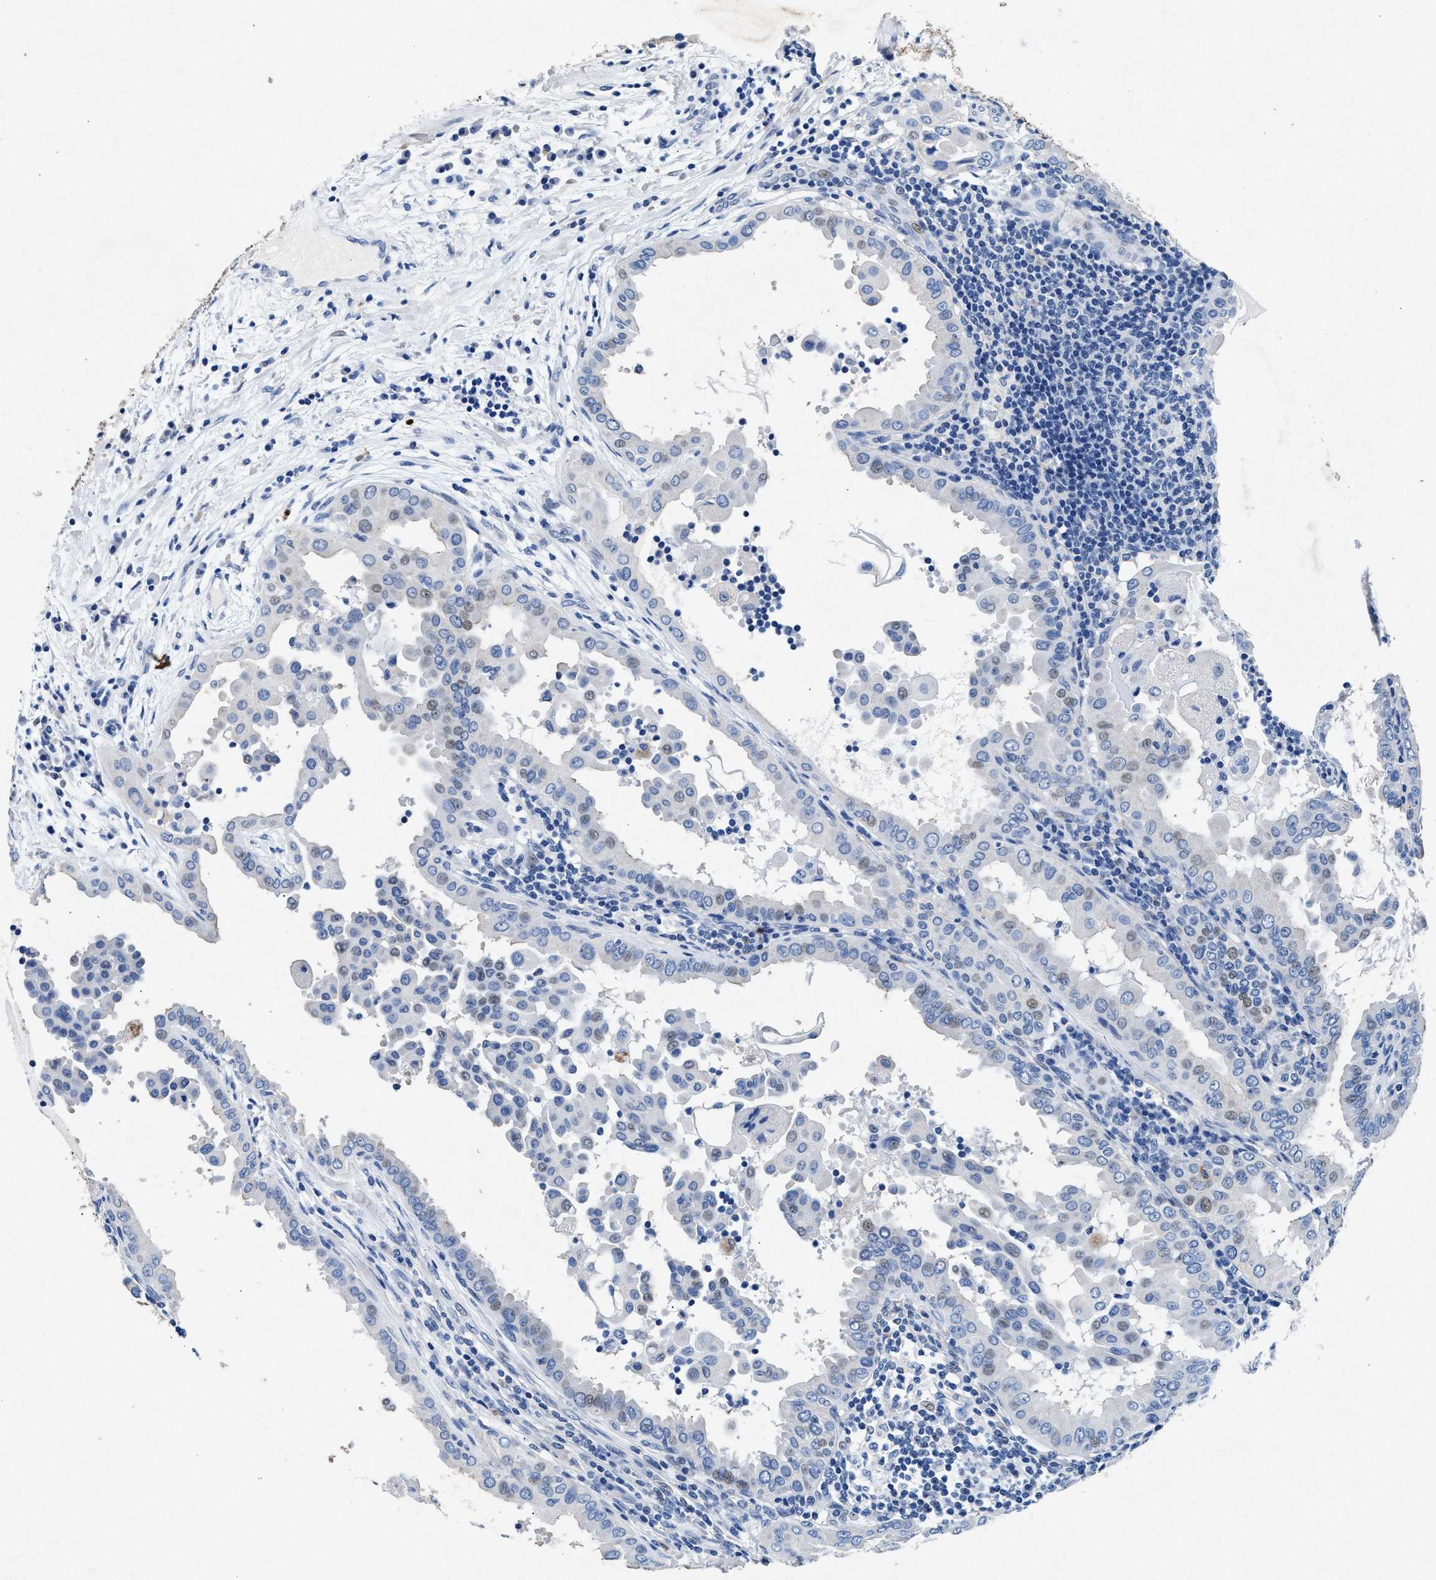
{"staining": {"intensity": "weak", "quantity": "<25%", "location": "nuclear"}, "tissue": "thyroid cancer", "cell_type": "Tumor cells", "image_type": "cancer", "snomed": [{"axis": "morphology", "description": "Papillary adenocarcinoma, NOS"}, {"axis": "topography", "description": "Thyroid gland"}], "caption": "High magnification brightfield microscopy of papillary adenocarcinoma (thyroid) stained with DAB (brown) and counterstained with hematoxylin (blue): tumor cells show no significant expression.", "gene": "MAP6", "patient": {"sex": "male", "age": 33}}